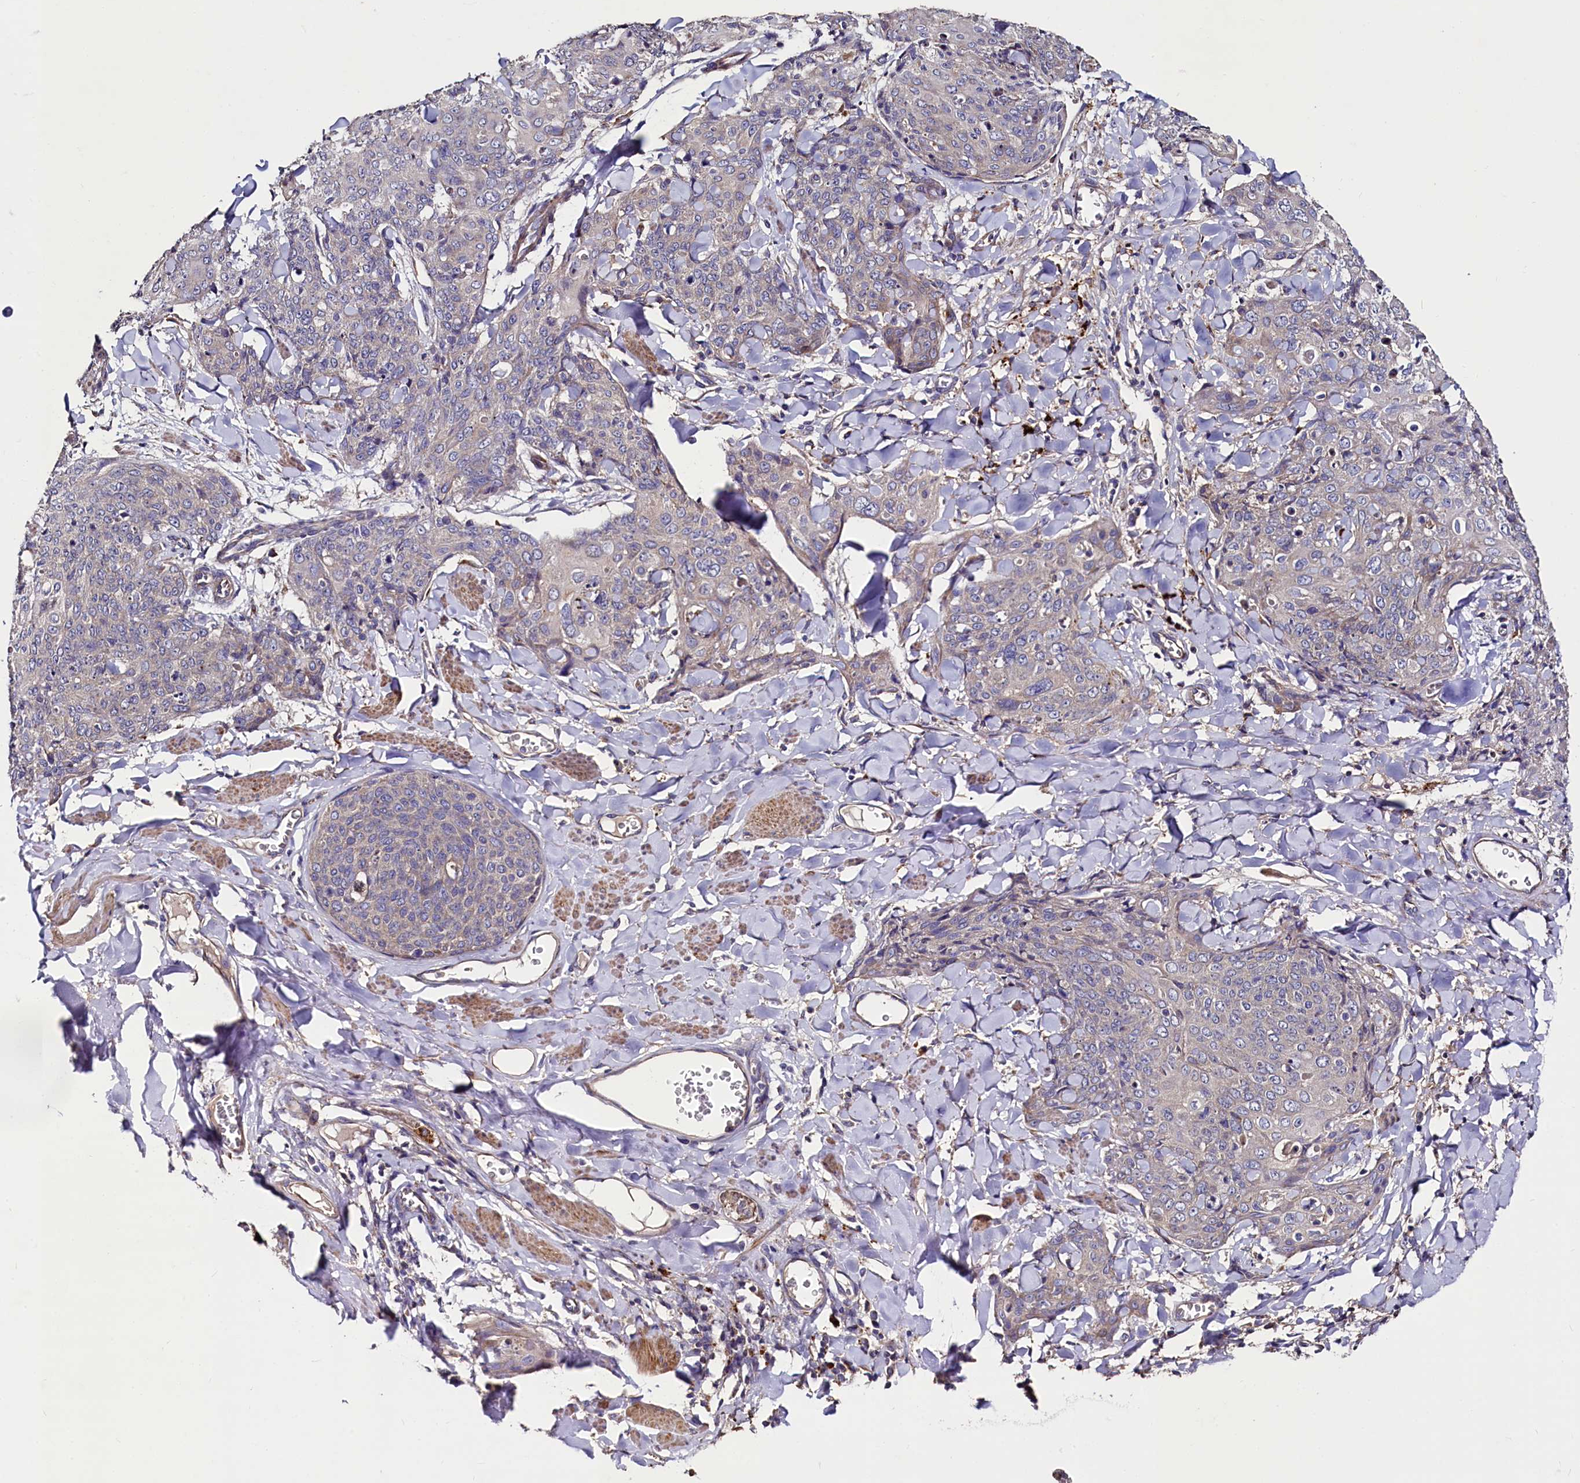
{"staining": {"intensity": "negative", "quantity": "none", "location": "none"}, "tissue": "skin cancer", "cell_type": "Tumor cells", "image_type": "cancer", "snomed": [{"axis": "morphology", "description": "Squamous cell carcinoma, NOS"}, {"axis": "topography", "description": "Skin"}, {"axis": "topography", "description": "Vulva"}], "caption": "Immunohistochemistry image of neoplastic tissue: squamous cell carcinoma (skin) stained with DAB (3,3'-diaminobenzidine) exhibits no significant protein positivity in tumor cells.", "gene": "SPRYD3", "patient": {"sex": "female", "age": 85}}